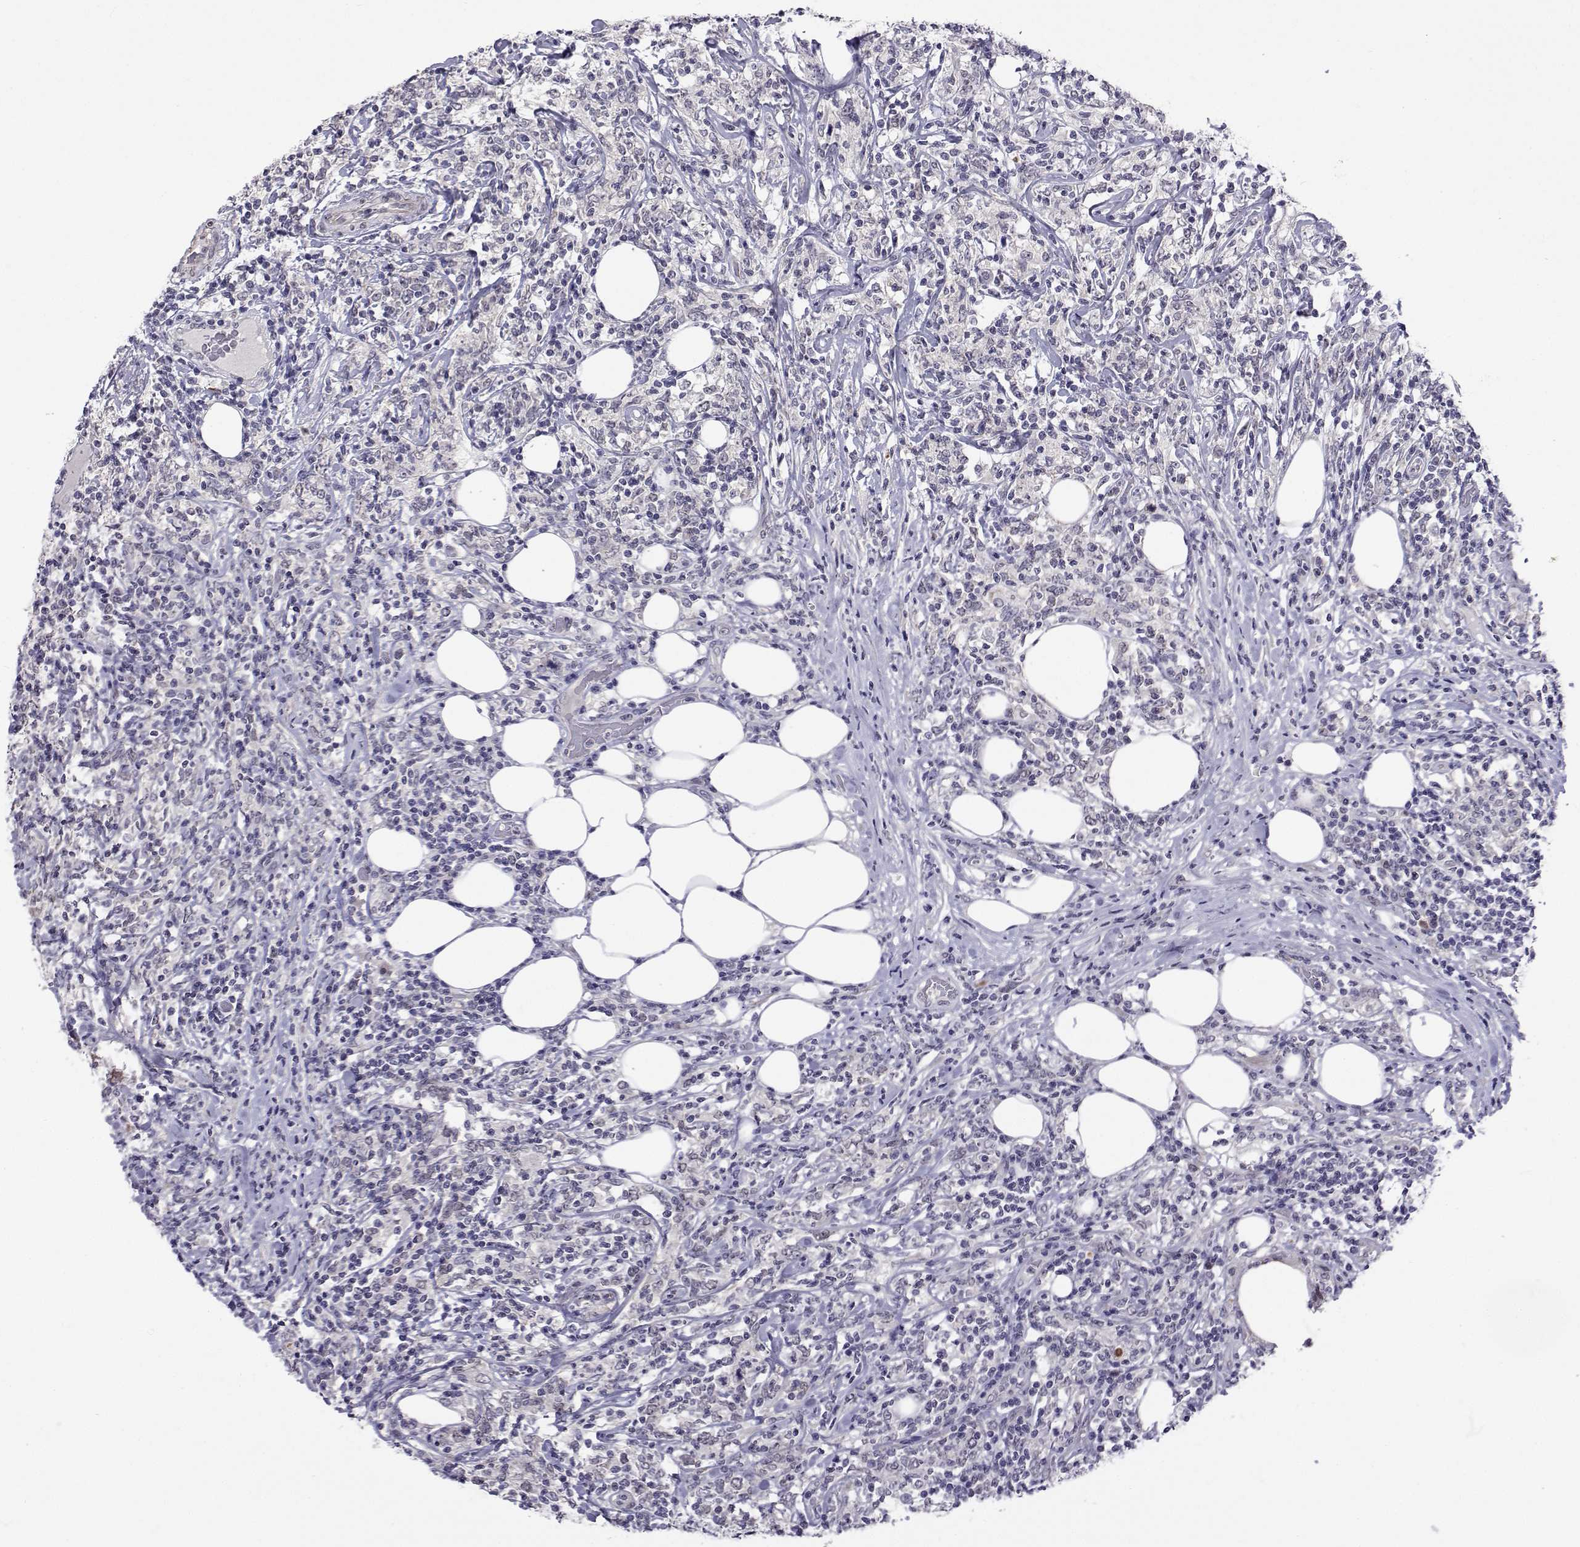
{"staining": {"intensity": "negative", "quantity": "none", "location": "none"}, "tissue": "lymphoma", "cell_type": "Tumor cells", "image_type": "cancer", "snomed": [{"axis": "morphology", "description": "Malignant lymphoma, non-Hodgkin's type, High grade"}, {"axis": "topography", "description": "Lymph node"}], "caption": "This is an immunohistochemistry (IHC) micrograph of lymphoma. There is no expression in tumor cells.", "gene": "SLC6A3", "patient": {"sex": "female", "age": 84}}